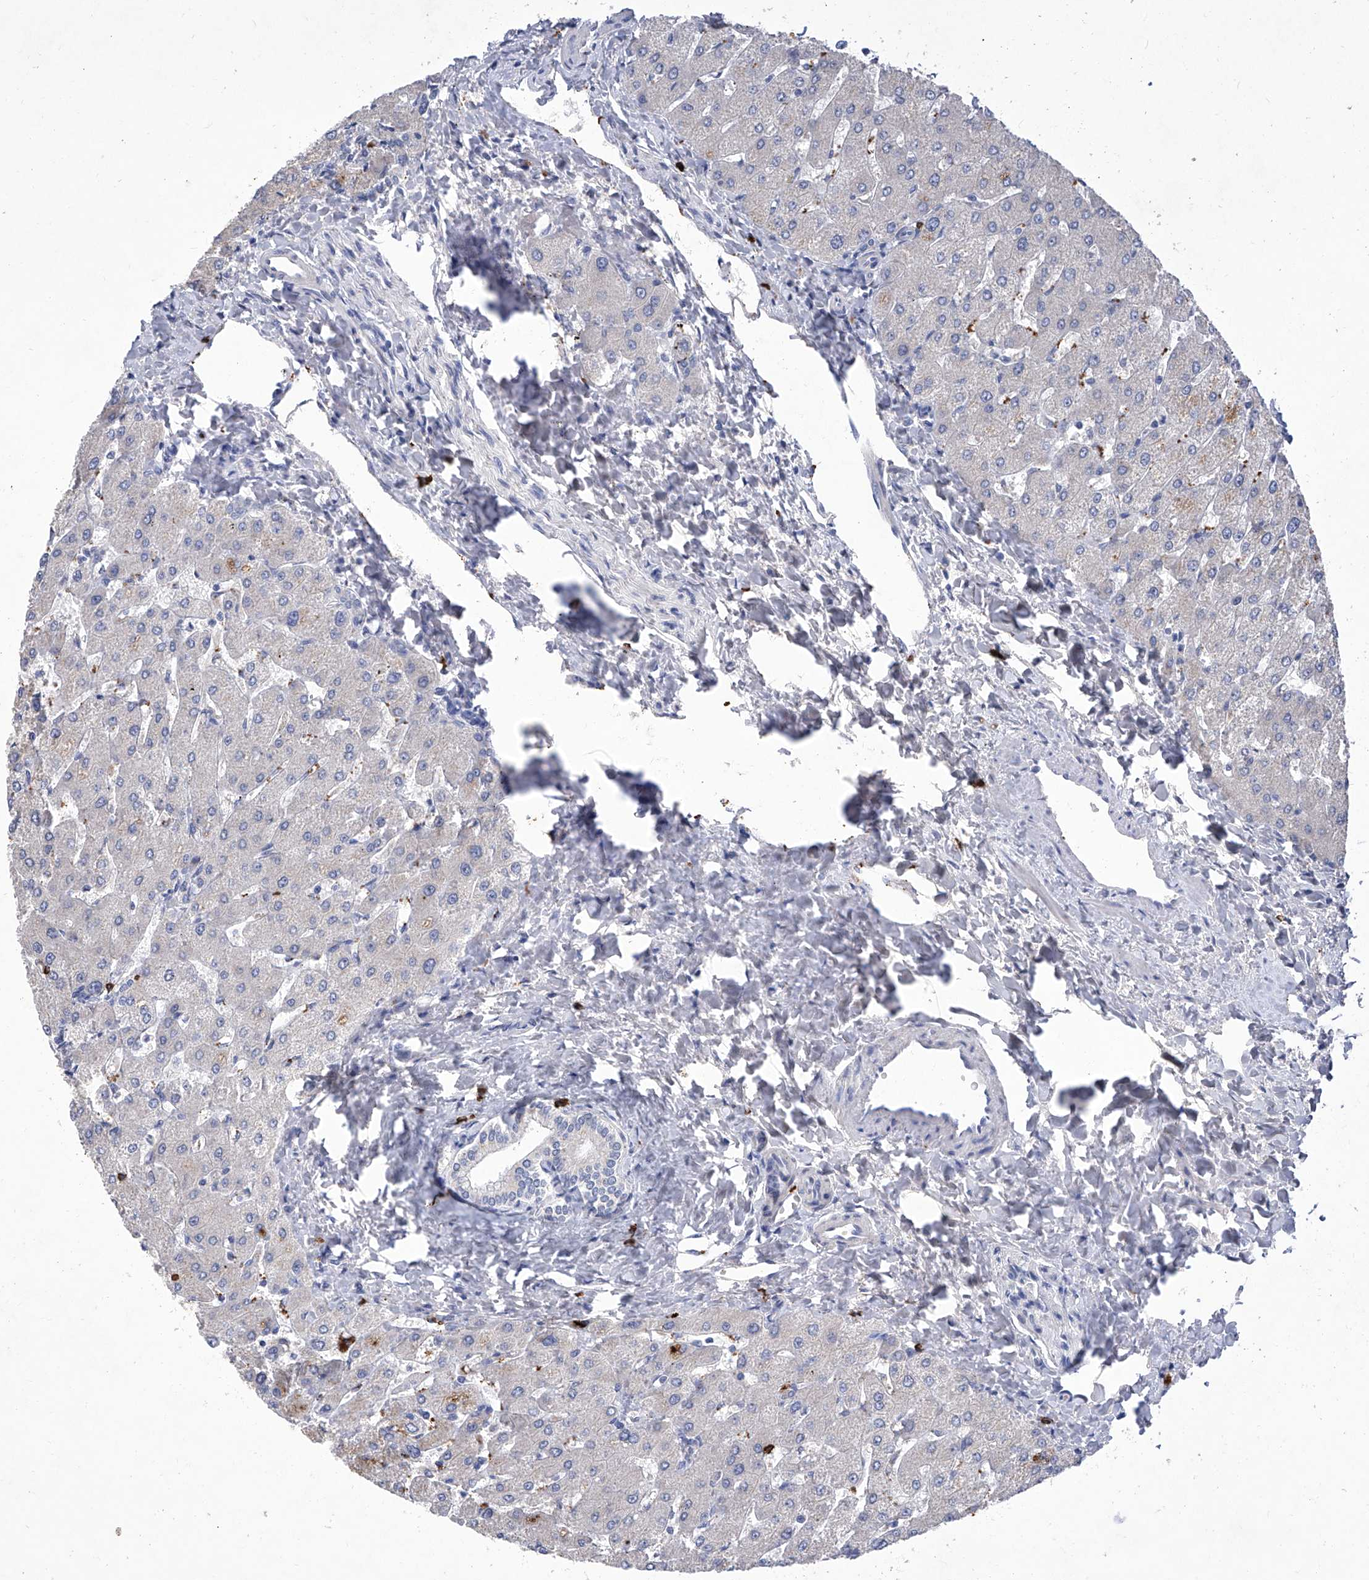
{"staining": {"intensity": "negative", "quantity": "none", "location": "none"}, "tissue": "liver", "cell_type": "Cholangiocytes", "image_type": "normal", "snomed": [{"axis": "morphology", "description": "Normal tissue, NOS"}, {"axis": "topography", "description": "Liver"}], "caption": "IHC histopathology image of unremarkable liver: liver stained with DAB exhibits no significant protein positivity in cholangiocytes.", "gene": "IFNL2", "patient": {"sex": "male", "age": 55}}